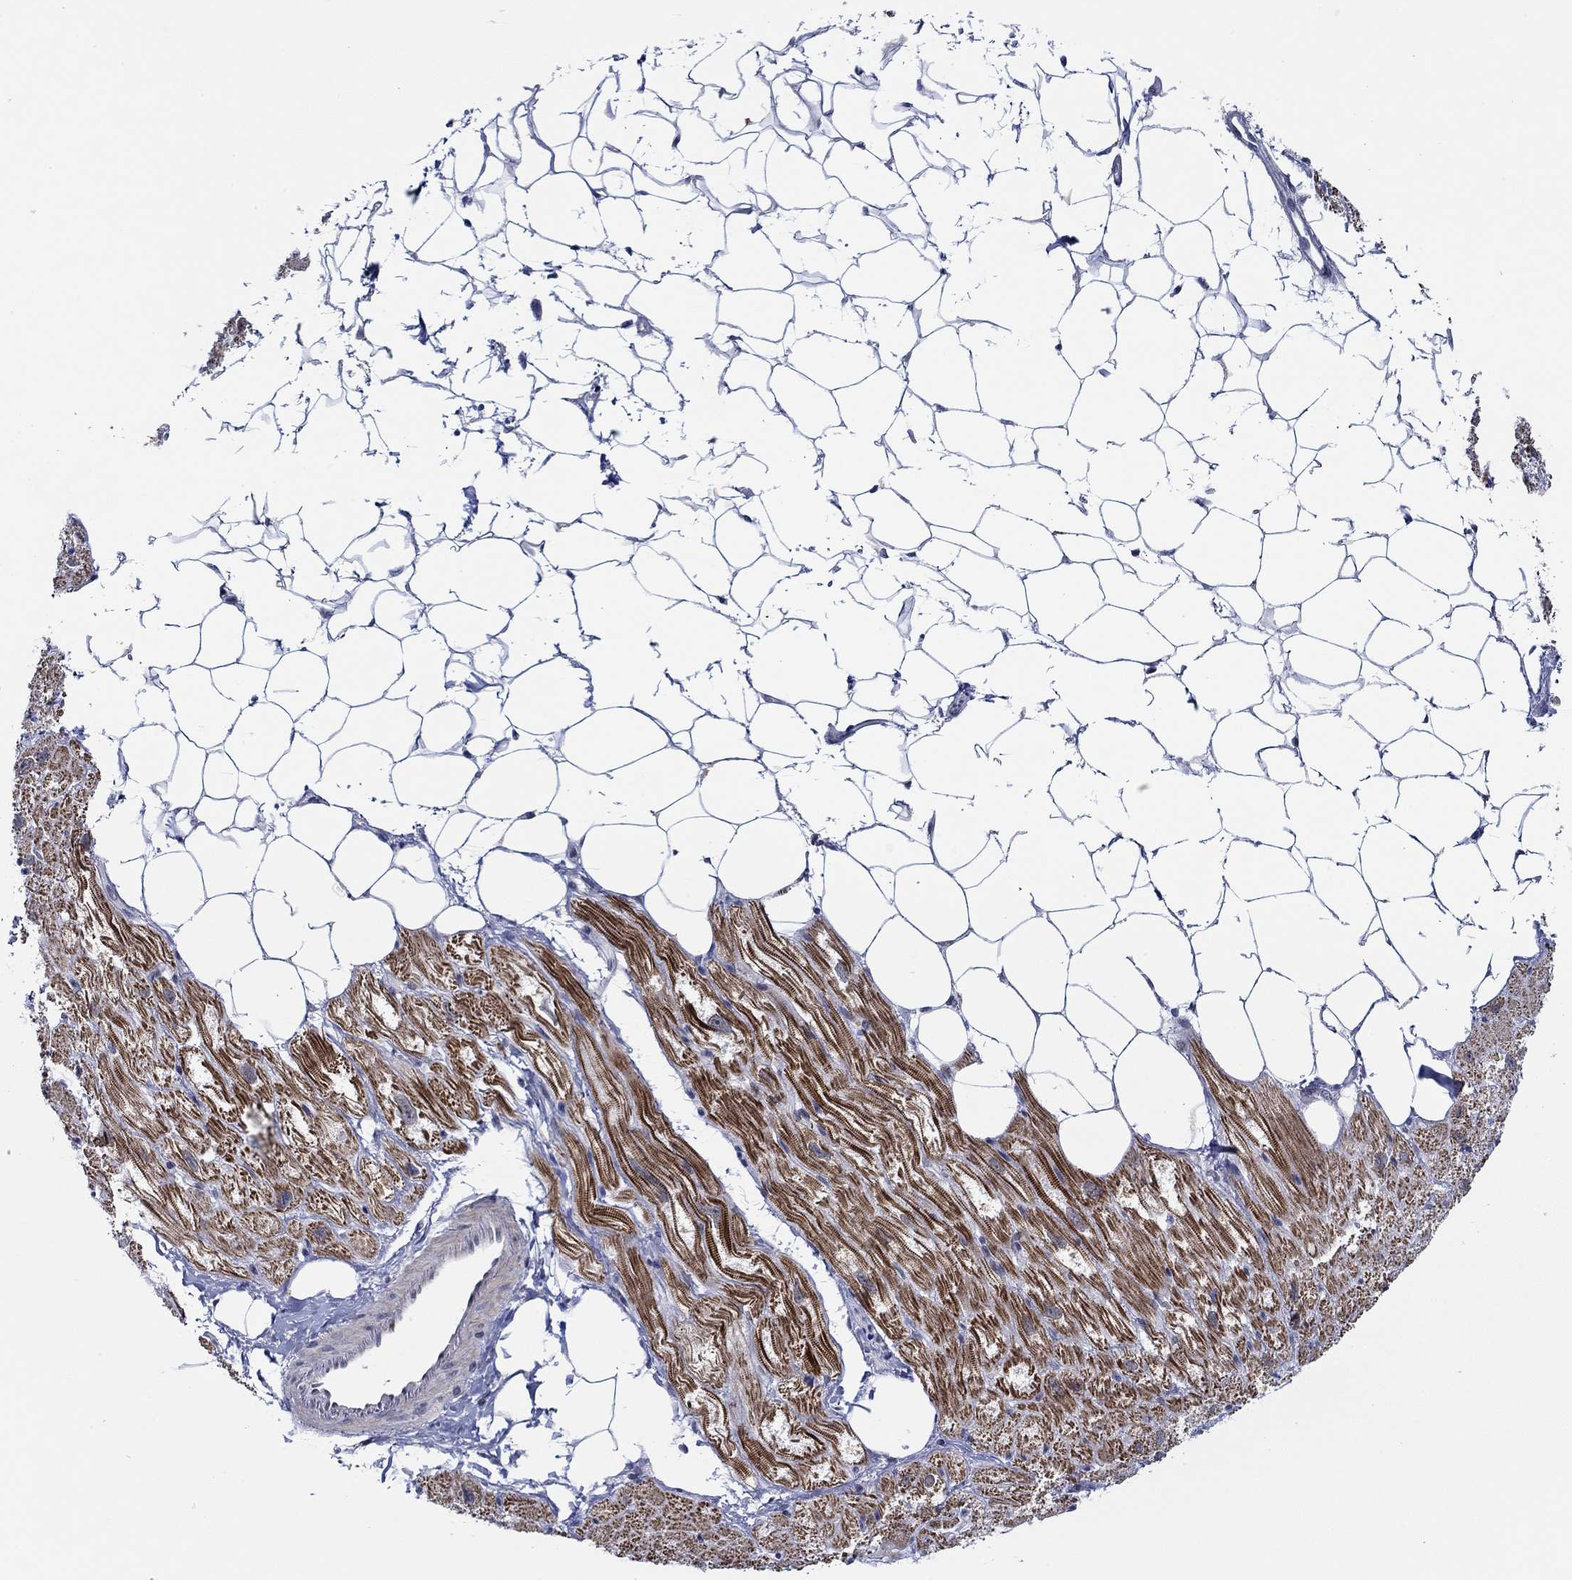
{"staining": {"intensity": "strong", "quantity": "25%-75%", "location": "cytoplasmic/membranous"}, "tissue": "heart muscle", "cell_type": "Cardiomyocytes", "image_type": "normal", "snomed": [{"axis": "morphology", "description": "Normal tissue, NOS"}, {"axis": "topography", "description": "Heart"}], "caption": "DAB immunohistochemical staining of benign heart muscle exhibits strong cytoplasmic/membranous protein staining in approximately 25%-75% of cardiomyocytes.", "gene": "SLC34A1", "patient": {"sex": "male", "age": 66}}